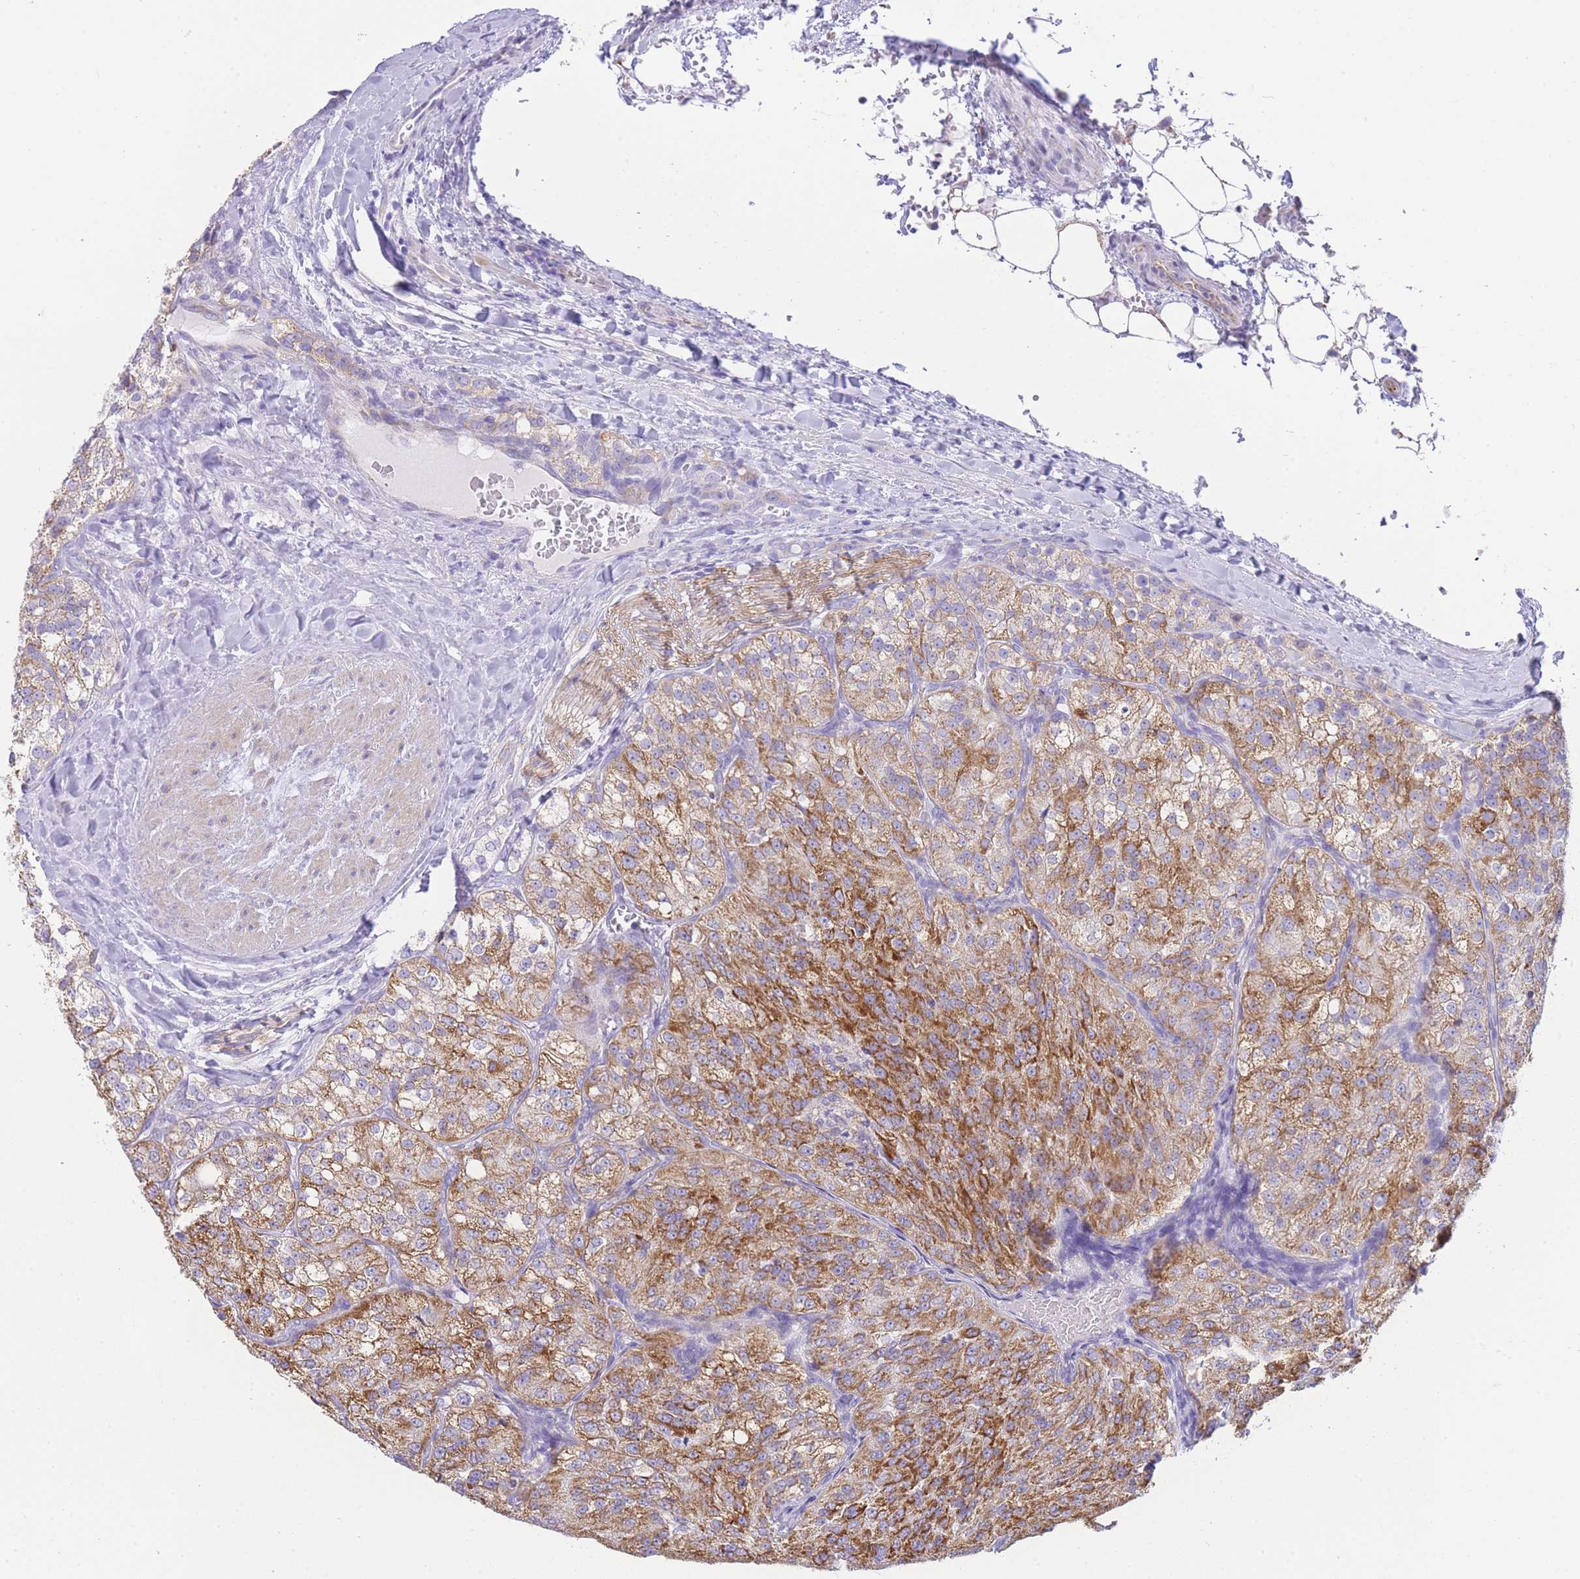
{"staining": {"intensity": "moderate", "quantity": ">75%", "location": "cytoplasmic/membranous"}, "tissue": "renal cancer", "cell_type": "Tumor cells", "image_type": "cancer", "snomed": [{"axis": "morphology", "description": "Adenocarcinoma, NOS"}, {"axis": "topography", "description": "Kidney"}], "caption": "Tumor cells reveal moderate cytoplasmic/membranous positivity in about >75% of cells in renal cancer (adenocarcinoma).", "gene": "ACSM4", "patient": {"sex": "female", "age": 63}}